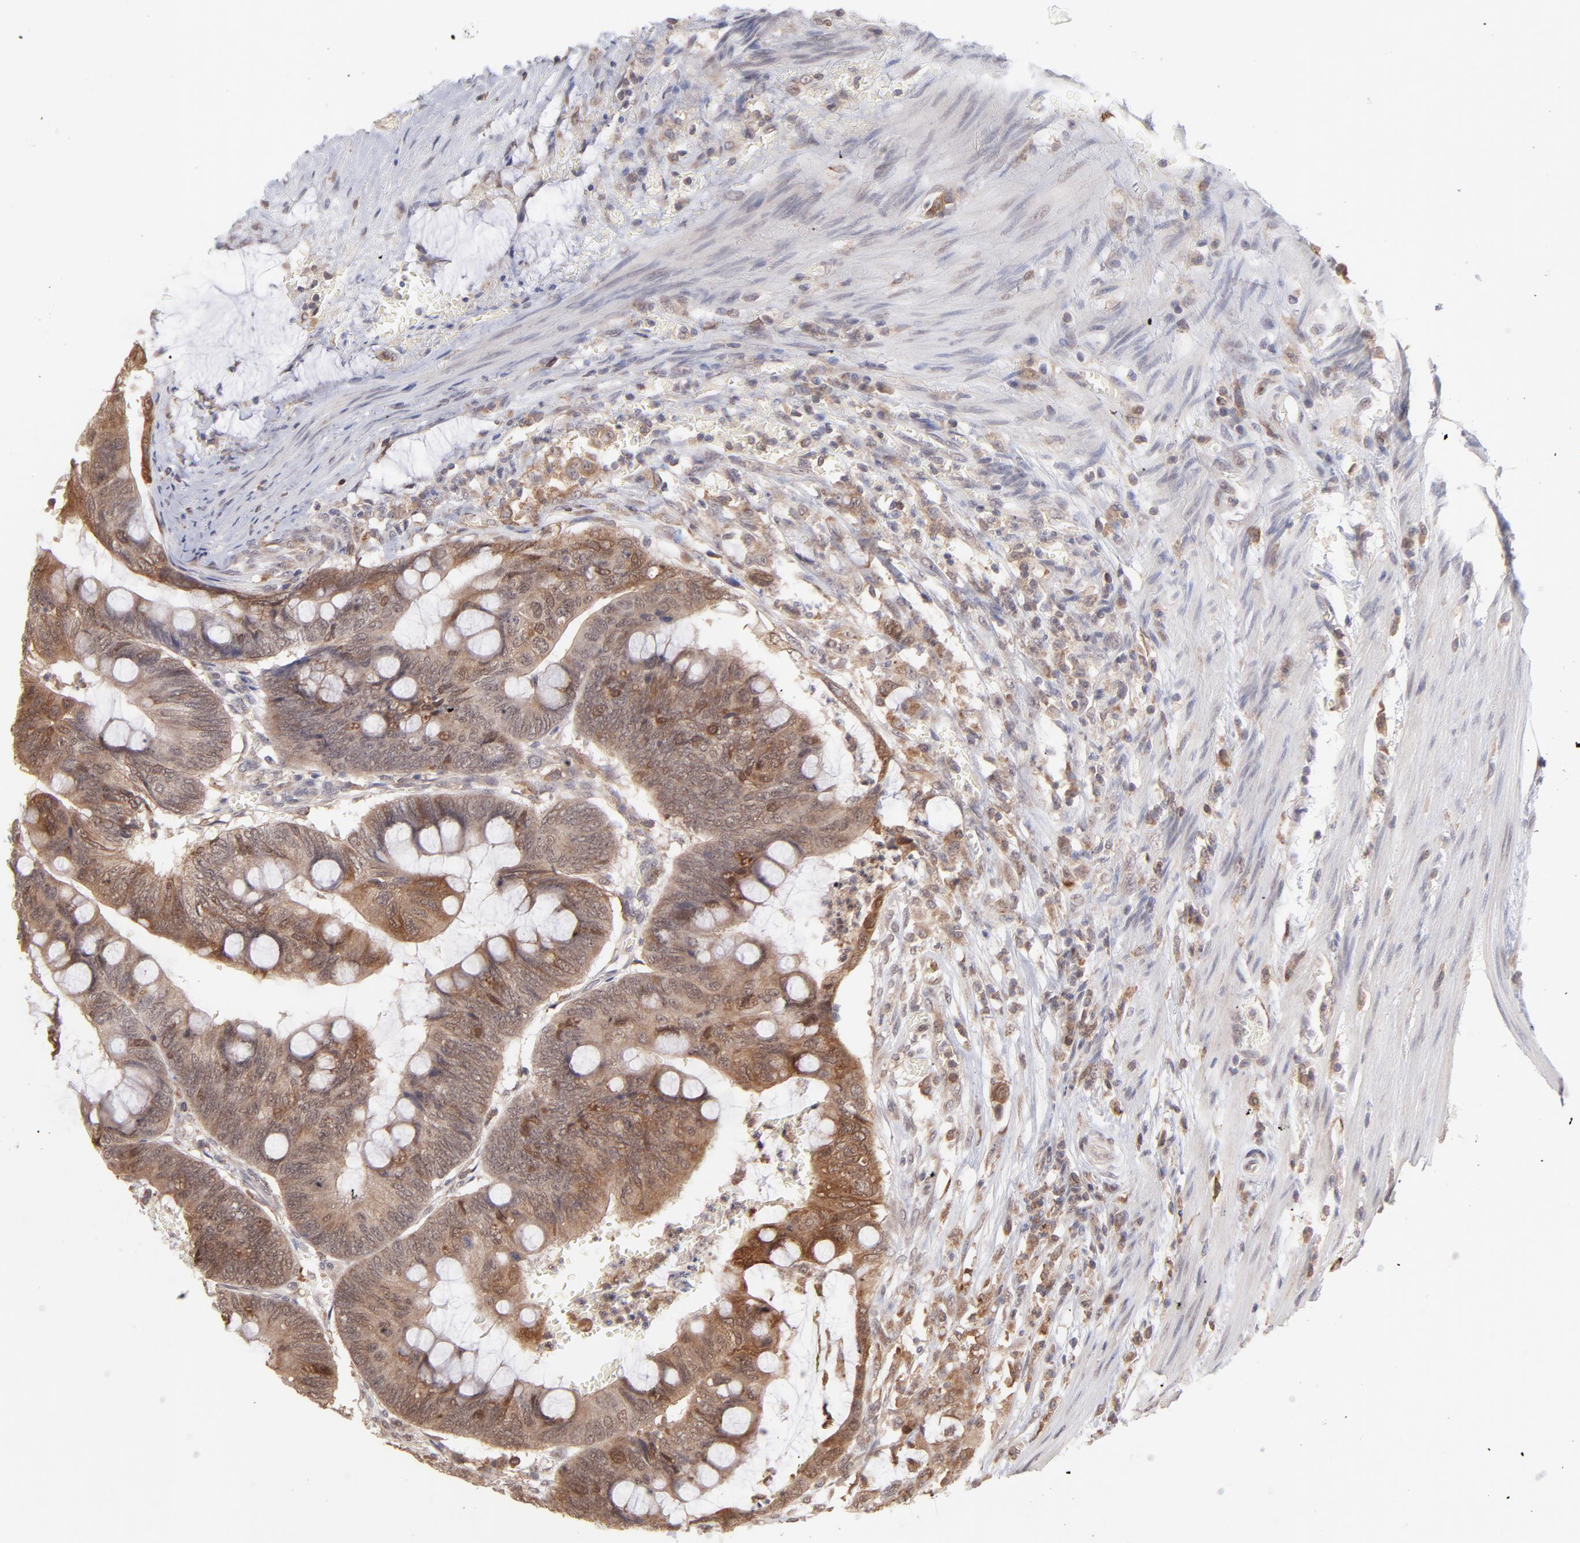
{"staining": {"intensity": "moderate", "quantity": ">75%", "location": "cytoplasmic/membranous"}, "tissue": "colorectal cancer", "cell_type": "Tumor cells", "image_type": "cancer", "snomed": [{"axis": "morphology", "description": "Normal tissue, NOS"}, {"axis": "morphology", "description": "Adenocarcinoma, NOS"}, {"axis": "topography", "description": "Rectum"}], "caption": "Protein staining of colorectal cancer (adenocarcinoma) tissue reveals moderate cytoplasmic/membranous positivity in about >75% of tumor cells. The staining is performed using DAB (3,3'-diaminobenzidine) brown chromogen to label protein expression. The nuclei are counter-stained blue using hematoxylin.", "gene": "OAS1", "patient": {"sex": "male", "age": 92}}